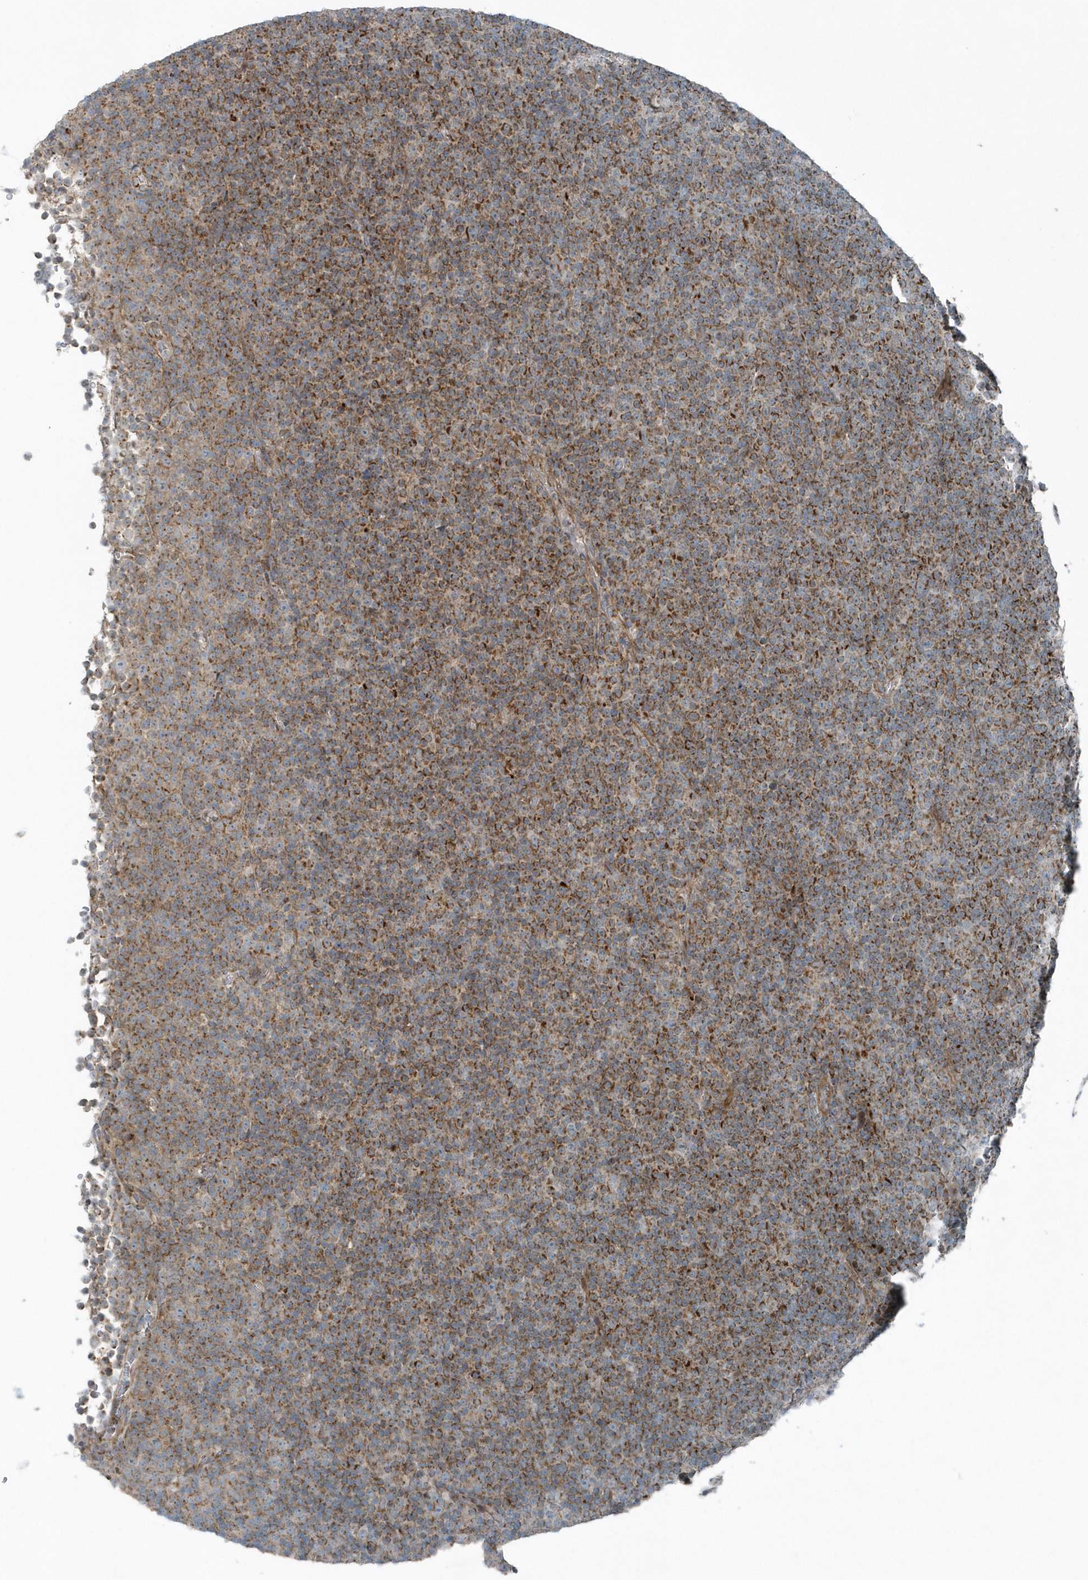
{"staining": {"intensity": "strong", "quantity": "25%-75%", "location": "cytoplasmic/membranous"}, "tissue": "lymphoma", "cell_type": "Tumor cells", "image_type": "cancer", "snomed": [{"axis": "morphology", "description": "Malignant lymphoma, non-Hodgkin's type, Low grade"}, {"axis": "topography", "description": "Lymph node"}], "caption": "High-magnification brightfield microscopy of malignant lymphoma, non-Hodgkin's type (low-grade) stained with DAB (brown) and counterstained with hematoxylin (blue). tumor cells exhibit strong cytoplasmic/membranous expression is seen in approximately25%-75% of cells.", "gene": "GCC2", "patient": {"sex": "female", "age": 67}}